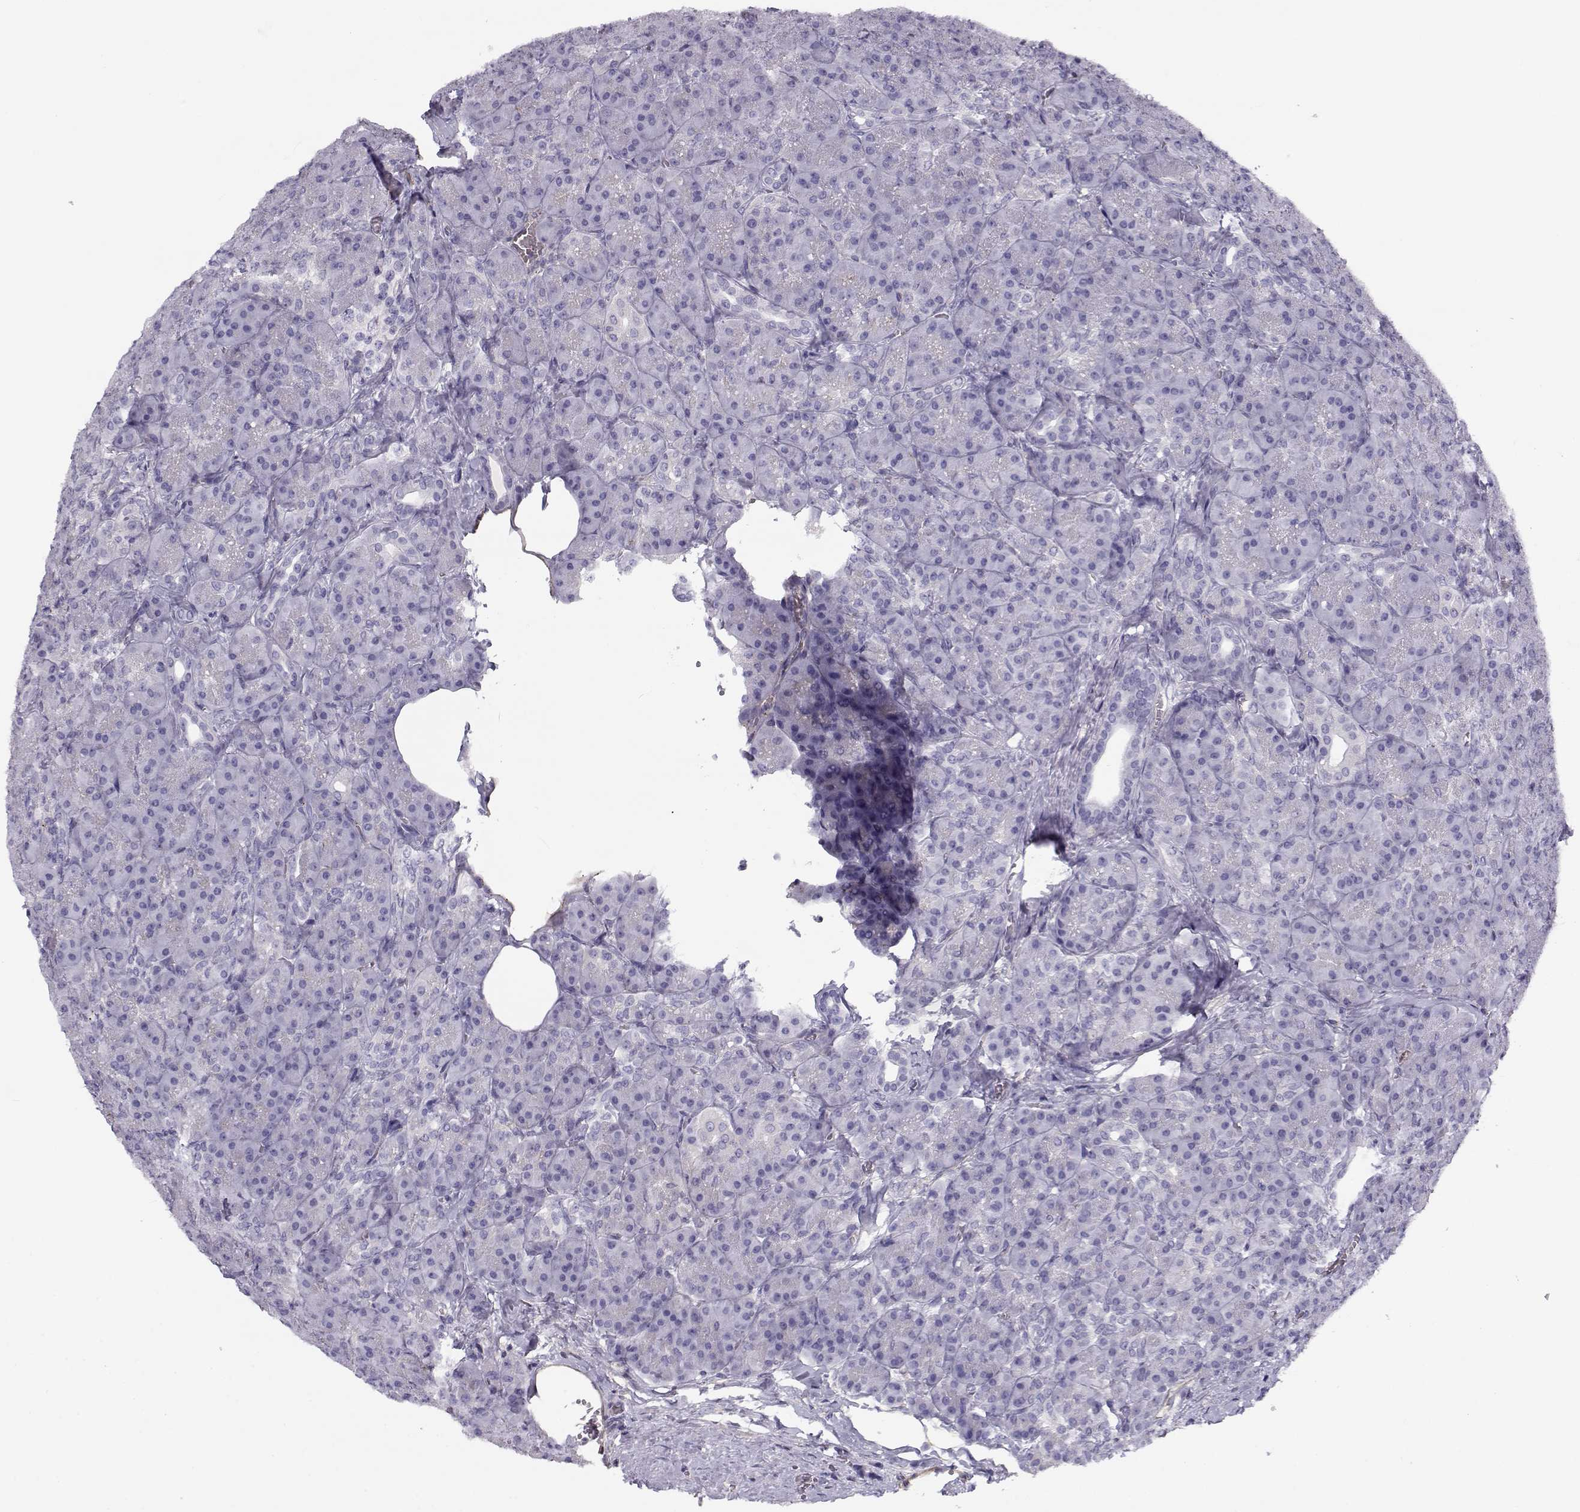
{"staining": {"intensity": "negative", "quantity": "none", "location": "none"}, "tissue": "pancreas", "cell_type": "Exocrine glandular cells", "image_type": "normal", "snomed": [{"axis": "morphology", "description": "Normal tissue, NOS"}, {"axis": "topography", "description": "Pancreas"}], "caption": "Immunohistochemistry micrograph of unremarkable pancreas stained for a protein (brown), which demonstrates no expression in exocrine glandular cells. The staining was performed using DAB (3,3'-diaminobenzidine) to visualize the protein expression in brown, while the nuclei were stained in blue with hematoxylin (Magnification: 20x).", "gene": "MYO1A", "patient": {"sex": "male", "age": 57}}